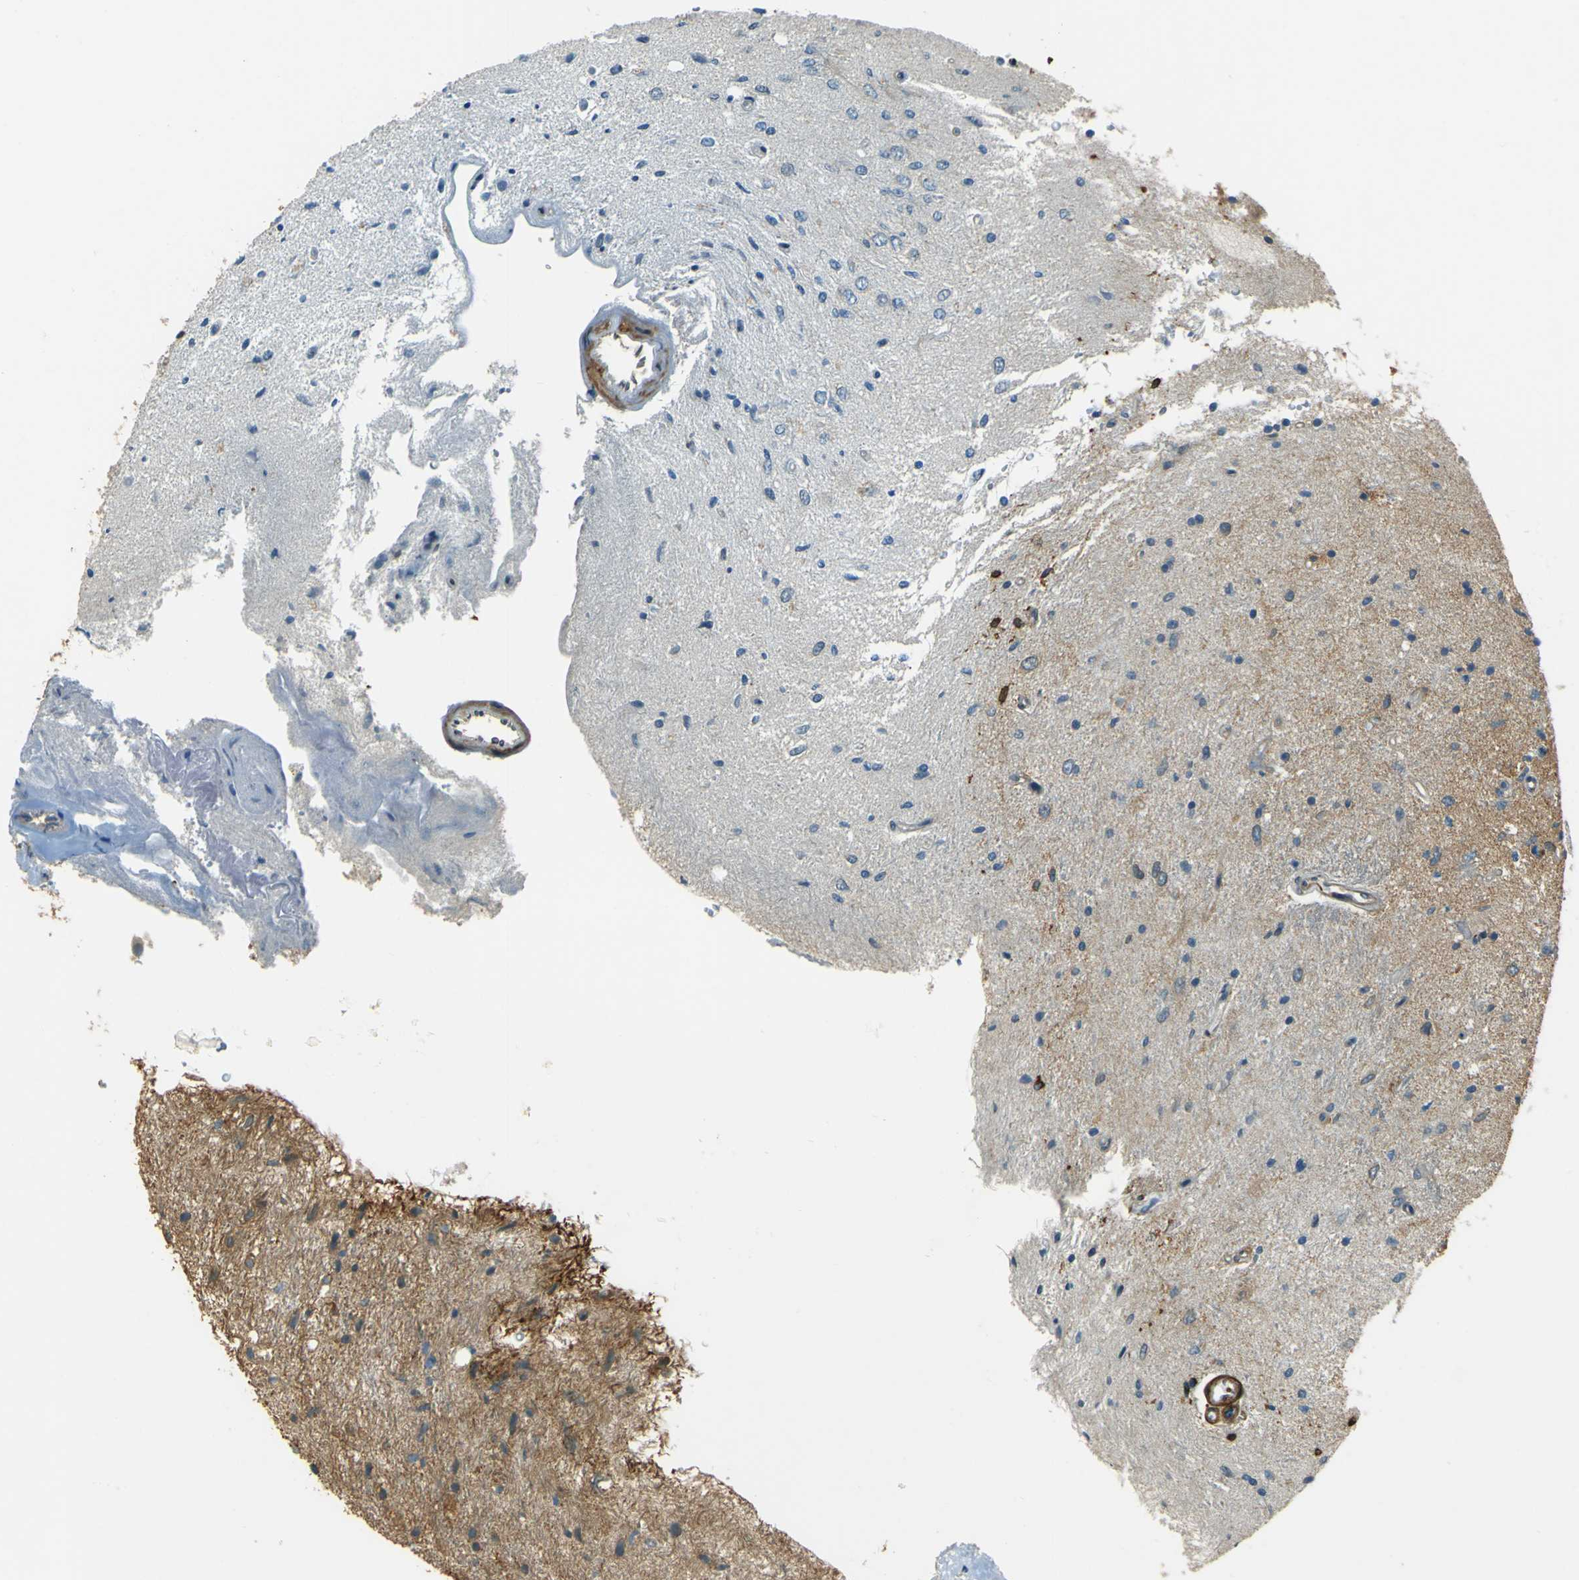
{"staining": {"intensity": "weak", "quantity": "25%-75%", "location": "cytoplasmic/membranous"}, "tissue": "glioma", "cell_type": "Tumor cells", "image_type": "cancer", "snomed": [{"axis": "morphology", "description": "Glioma, malignant, Low grade"}, {"axis": "topography", "description": "Brain"}], "caption": "Immunohistochemical staining of human malignant glioma (low-grade) shows low levels of weak cytoplasmic/membranous protein staining in about 25%-75% of tumor cells.", "gene": "NEXN", "patient": {"sex": "male", "age": 77}}